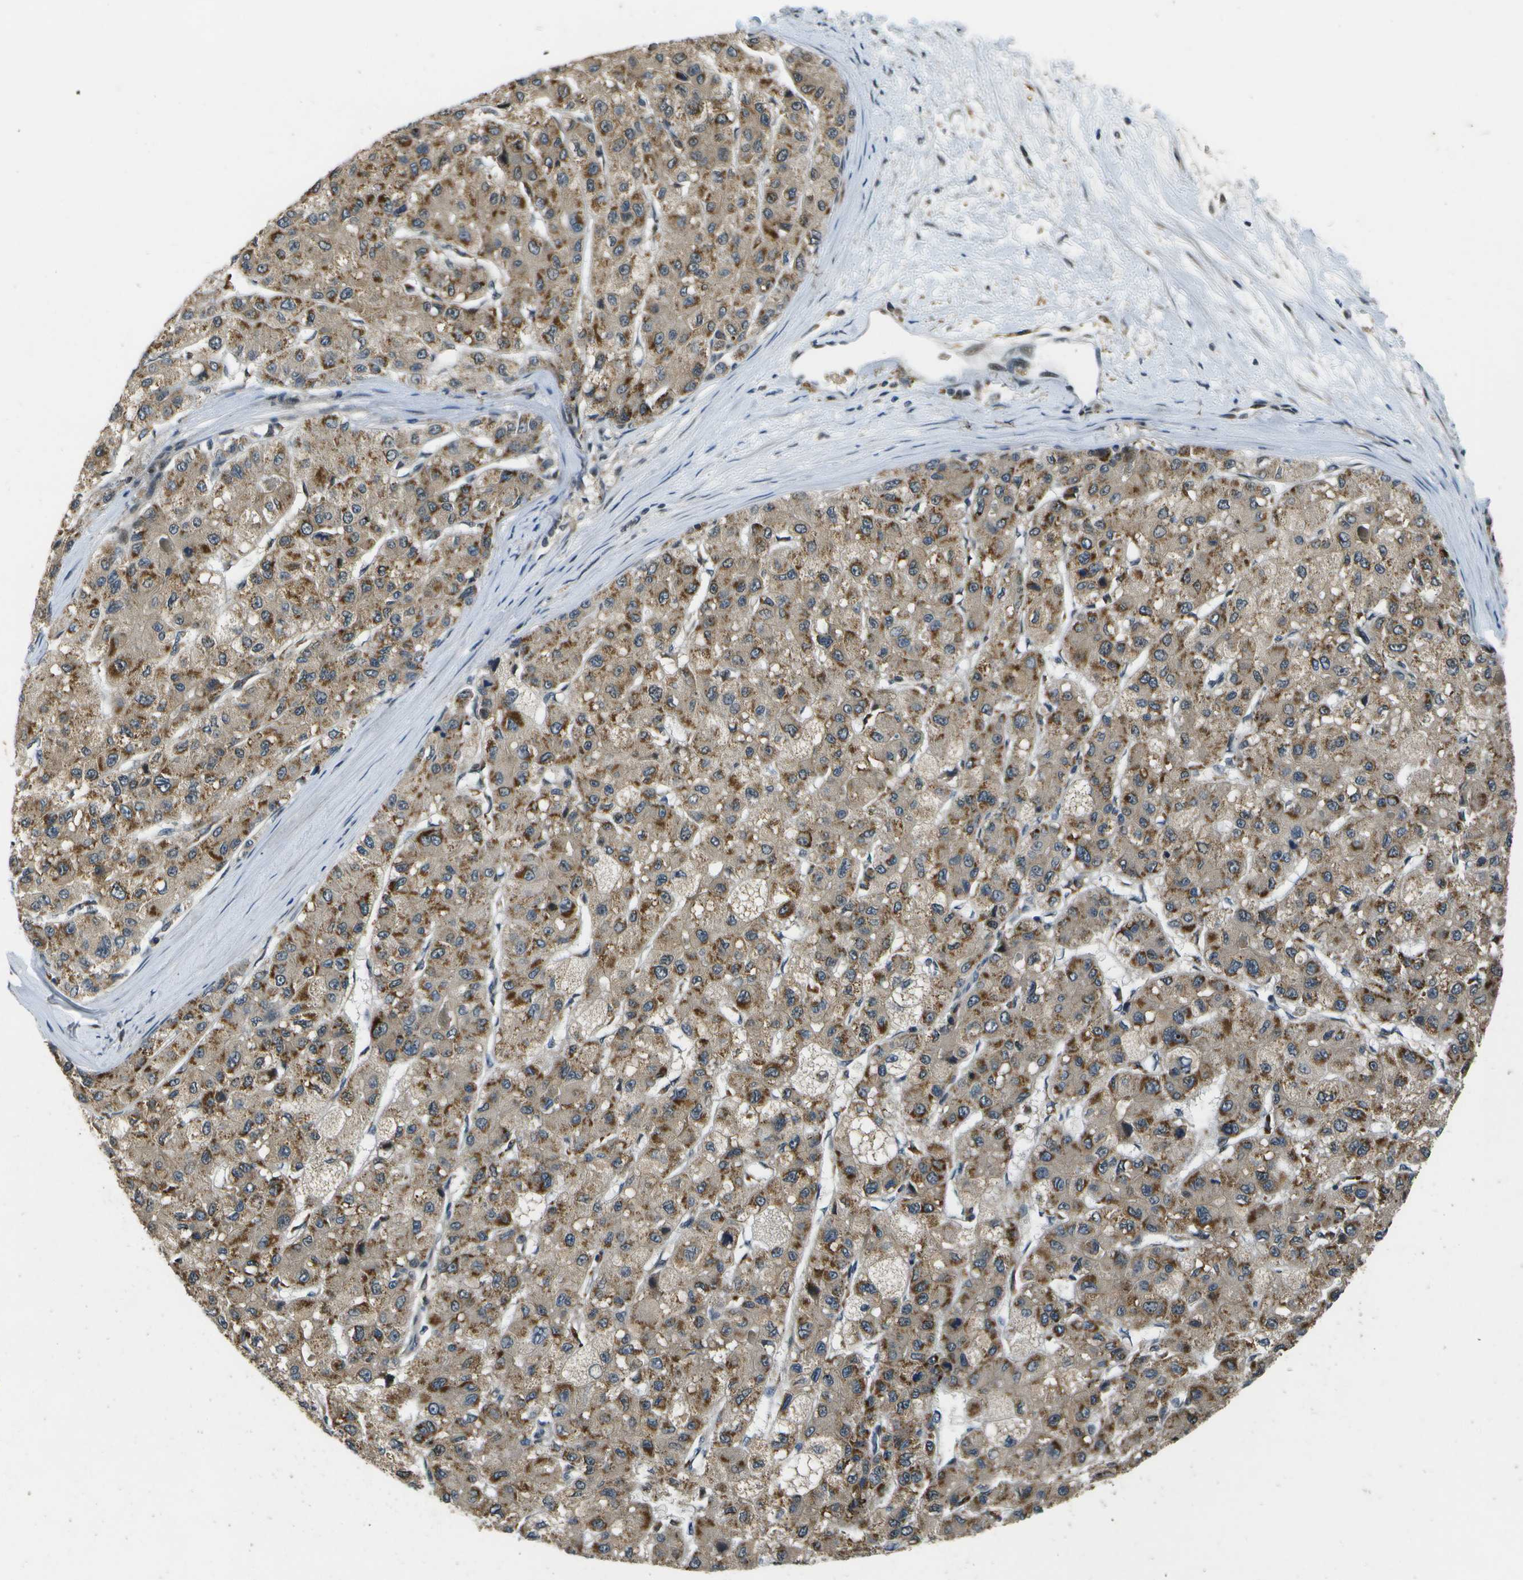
{"staining": {"intensity": "moderate", "quantity": ">75%", "location": "cytoplasmic/membranous"}, "tissue": "liver cancer", "cell_type": "Tumor cells", "image_type": "cancer", "snomed": [{"axis": "morphology", "description": "Carcinoma, Hepatocellular, NOS"}, {"axis": "topography", "description": "Liver"}], "caption": "High-magnification brightfield microscopy of liver hepatocellular carcinoma stained with DAB (brown) and counterstained with hematoxylin (blue). tumor cells exhibit moderate cytoplasmic/membranous positivity is appreciated in about>75% of cells.", "gene": "GANC", "patient": {"sex": "male", "age": 80}}